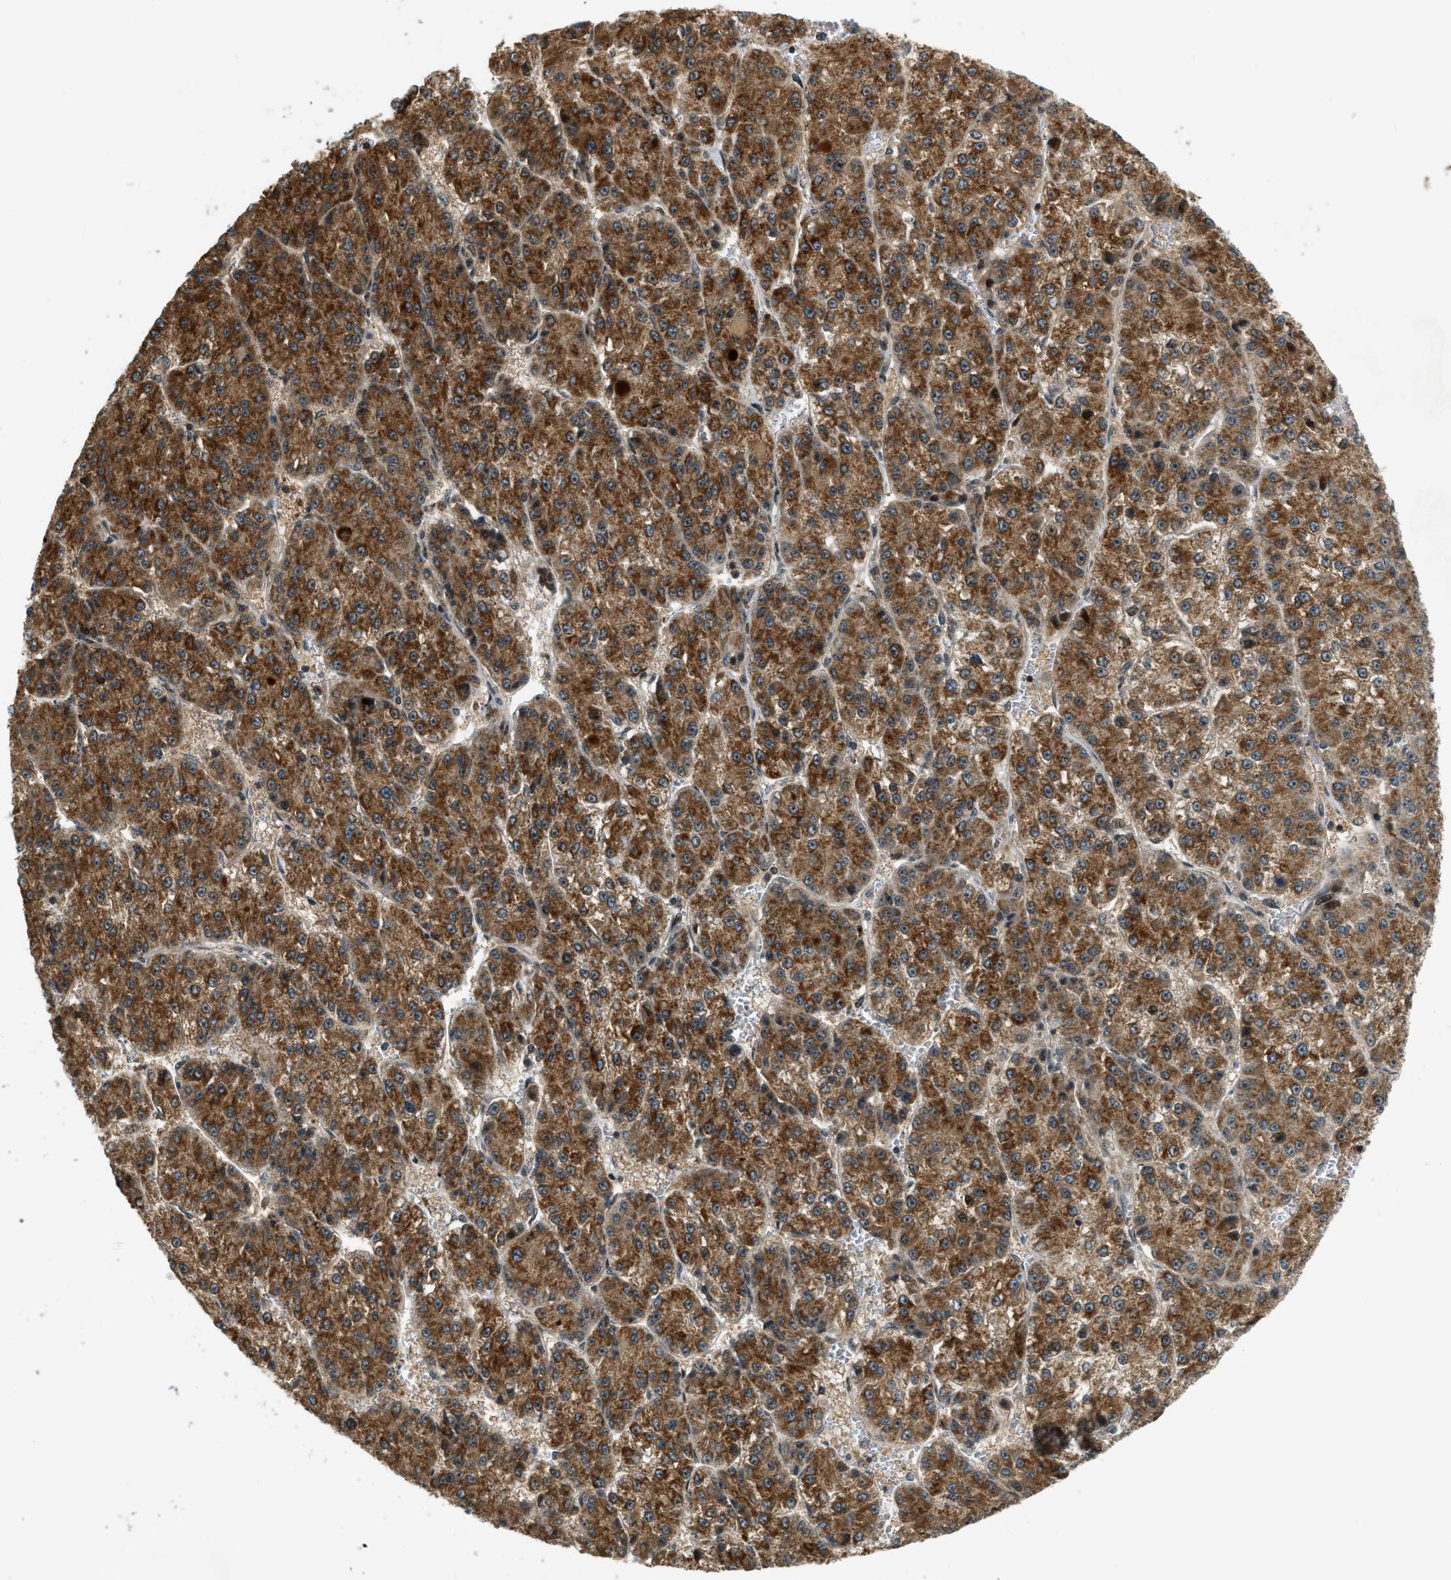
{"staining": {"intensity": "strong", "quantity": "25%-75%", "location": "cytoplasmic/membranous"}, "tissue": "liver cancer", "cell_type": "Tumor cells", "image_type": "cancer", "snomed": [{"axis": "morphology", "description": "Carcinoma, Hepatocellular, NOS"}, {"axis": "topography", "description": "Liver"}], "caption": "This image exhibits immunohistochemistry staining of liver cancer (hepatocellular carcinoma), with high strong cytoplasmic/membranous positivity in approximately 25%-75% of tumor cells.", "gene": "TRAPPC14", "patient": {"sex": "female", "age": 73}}